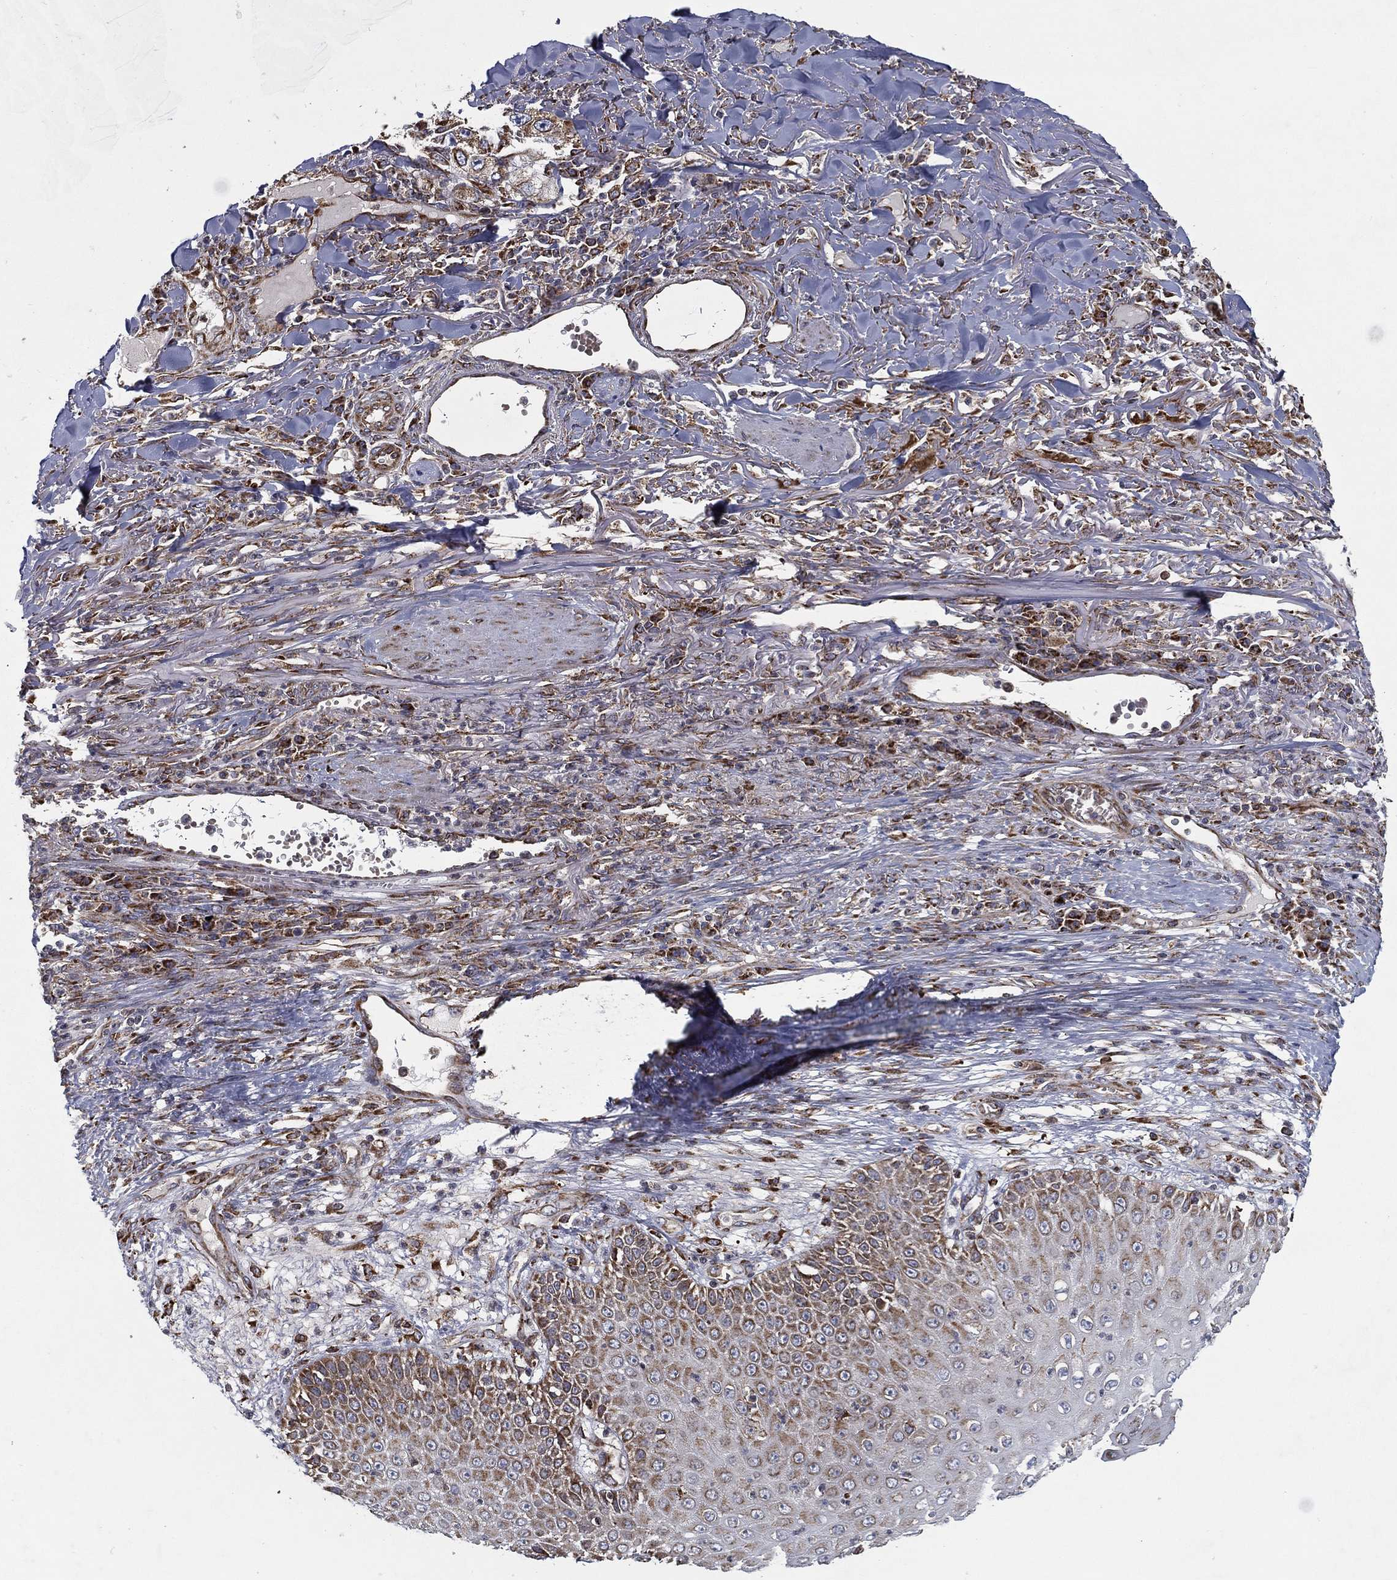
{"staining": {"intensity": "moderate", "quantity": "25%-75%", "location": "cytoplasmic/membranous"}, "tissue": "skin cancer", "cell_type": "Tumor cells", "image_type": "cancer", "snomed": [{"axis": "morphology", "description": "Squamous cell carcinoma, NOS"}, {"axis": "topography", "description": "Skin"}], "caption": "This photomicrograph shows skin squamous cell carcinoma stained with IHC to label a protein in brown. The cytoplasmic/membranous of tumor cells show moderate positivity for the protein. Nuclei are counter-stained blue.", "gene": "MT-CYB", "patient": {"sex": "male", "age": 82}}